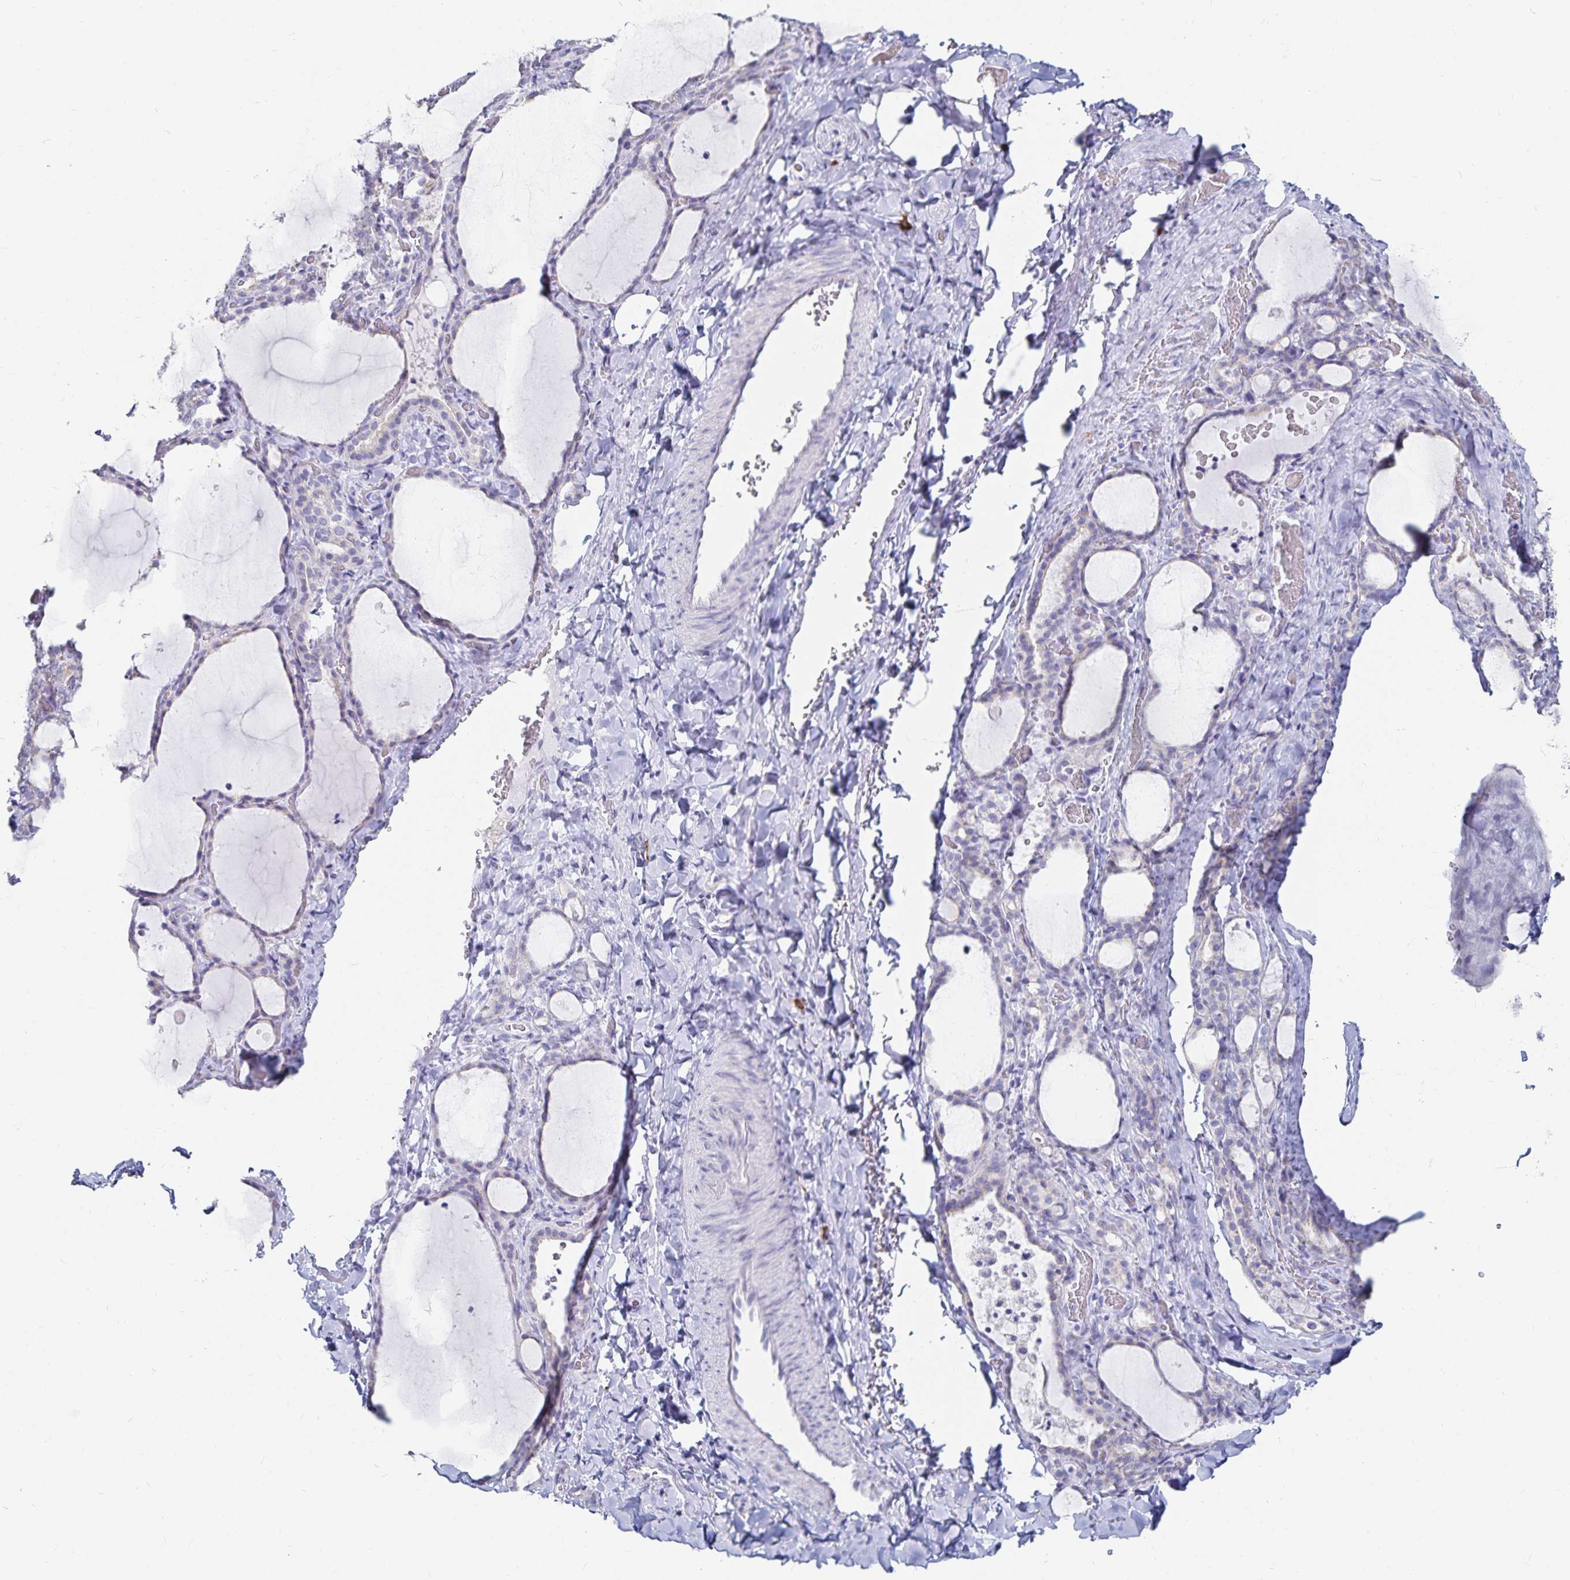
{"staining": {"intensity": "negative", "quantity": "none", "location": "none"}, "tissue": "thyroid gland", "cell_type": "Glandular cells", "image_type": "normal", "snomed": [{"axis": "morphology", "description": "Normal tissue, NOS"}, {"axis": "topography", "description": "Thyroid gland"}], "caption": "Immunohistochemistry image of benign human thyroid gland stained for a protein (brown), which reveals no expression in glandular cells. (Stains: DAB (3,3'-diaminobenzidine) immunohistochemistry (IHC) with hematoxylin counter stain, Microscopy: brightfield microscopy at high magnification).", "gene": "TNIP1", "patient": {"sex": "female", "age": 22}}